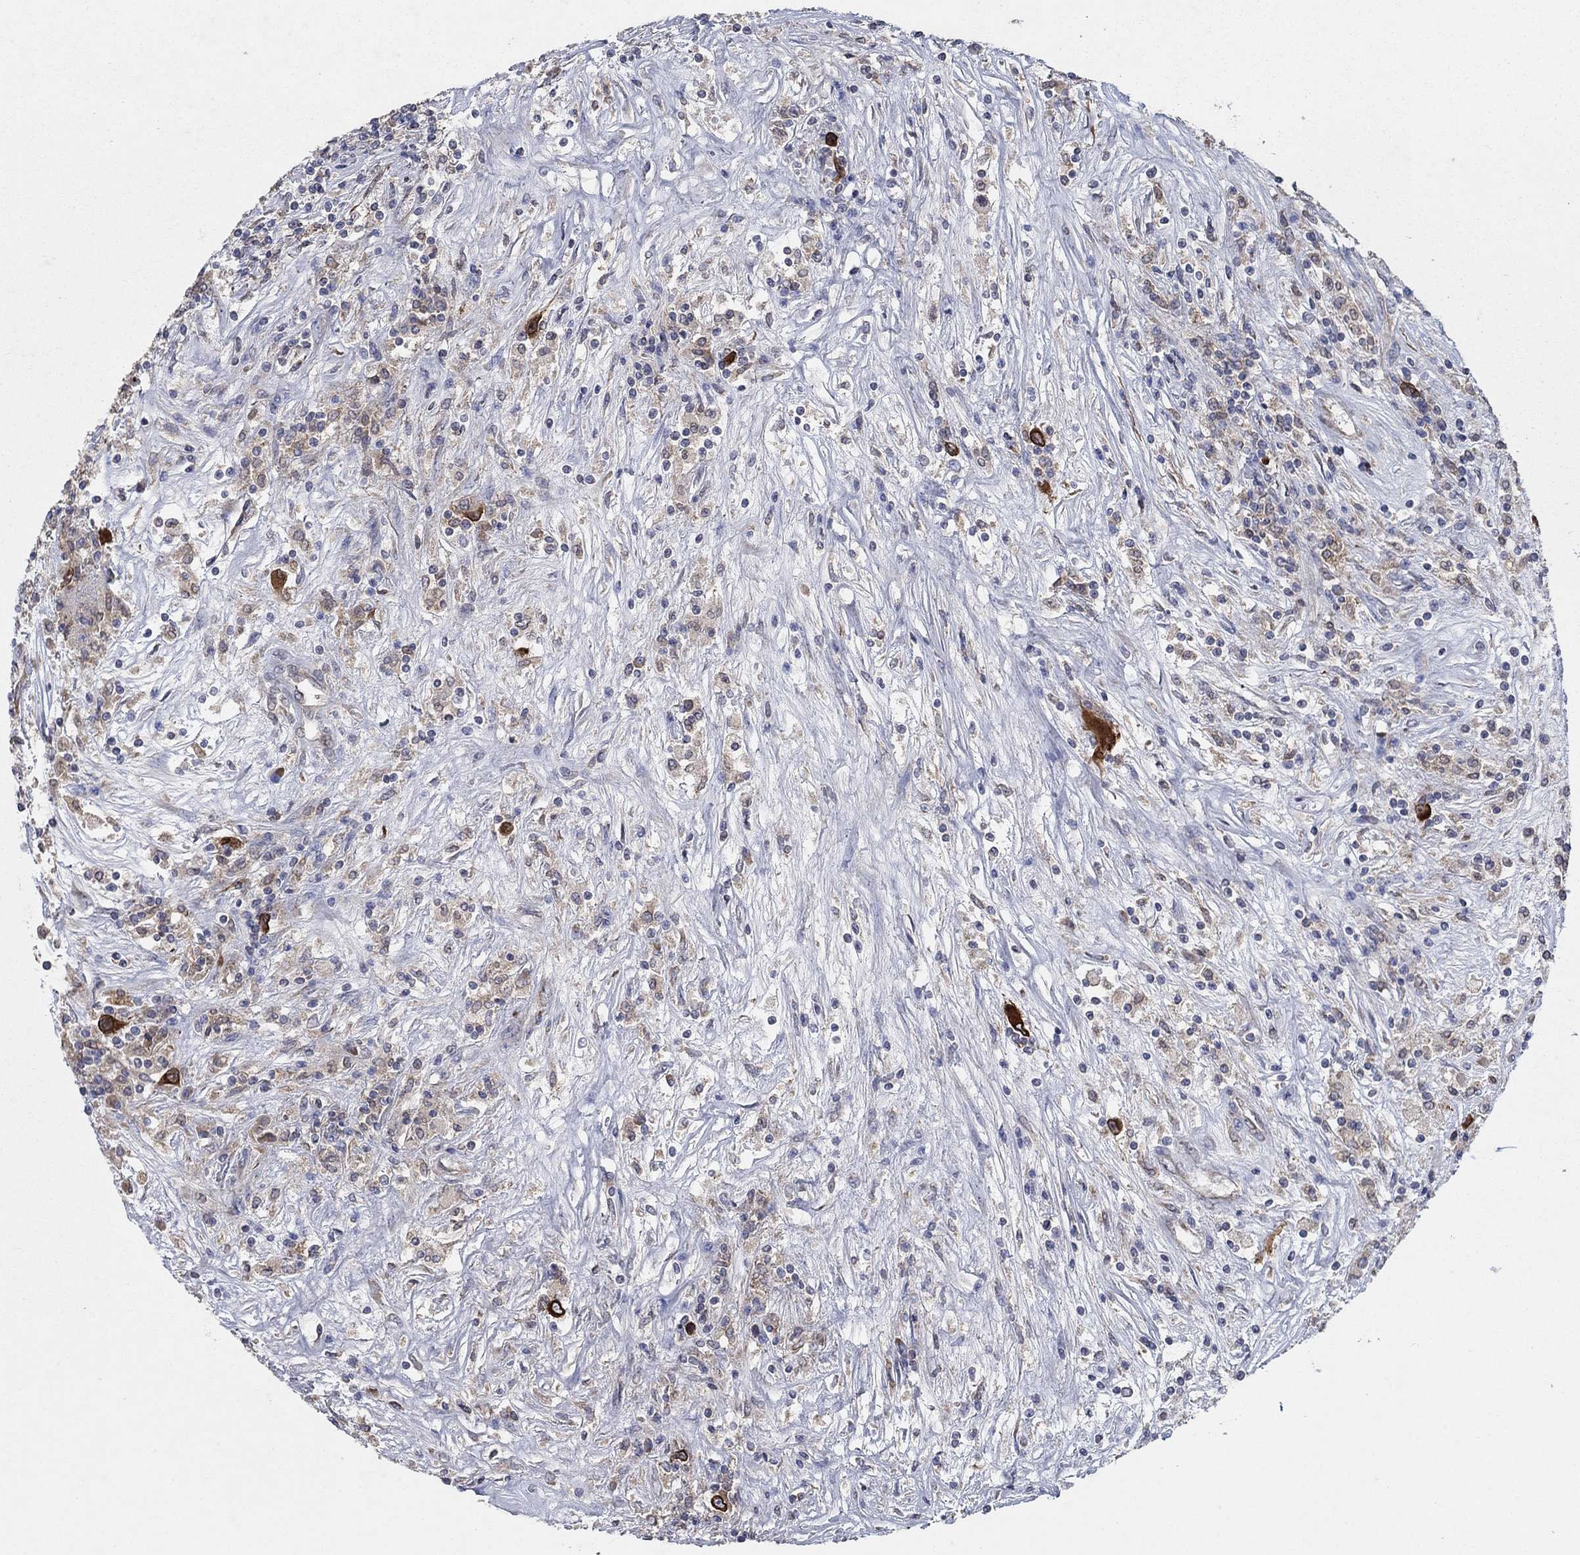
{"staining": {"intensity": "strong", "quantity": "25%-75%", "location": "cytoplasmic/membranous"}, "tissue": "renal cancer", "cell_type": "Tumor cells", "image_type": "cancer", "snomed": [{"axis": "morphology", "description": "Adenocarcinoma, NOS"}, {"axis": "topography", "description": "Kidney"}], "caption": "Tumor cells demonstrate high levels of strong cytoplasmic/membranous expression in about 25%-75% of cells in renal cancer (adenocarcinoma).", "gene": "NCEH1", "patient": {"sex": "female", "age": 67}}